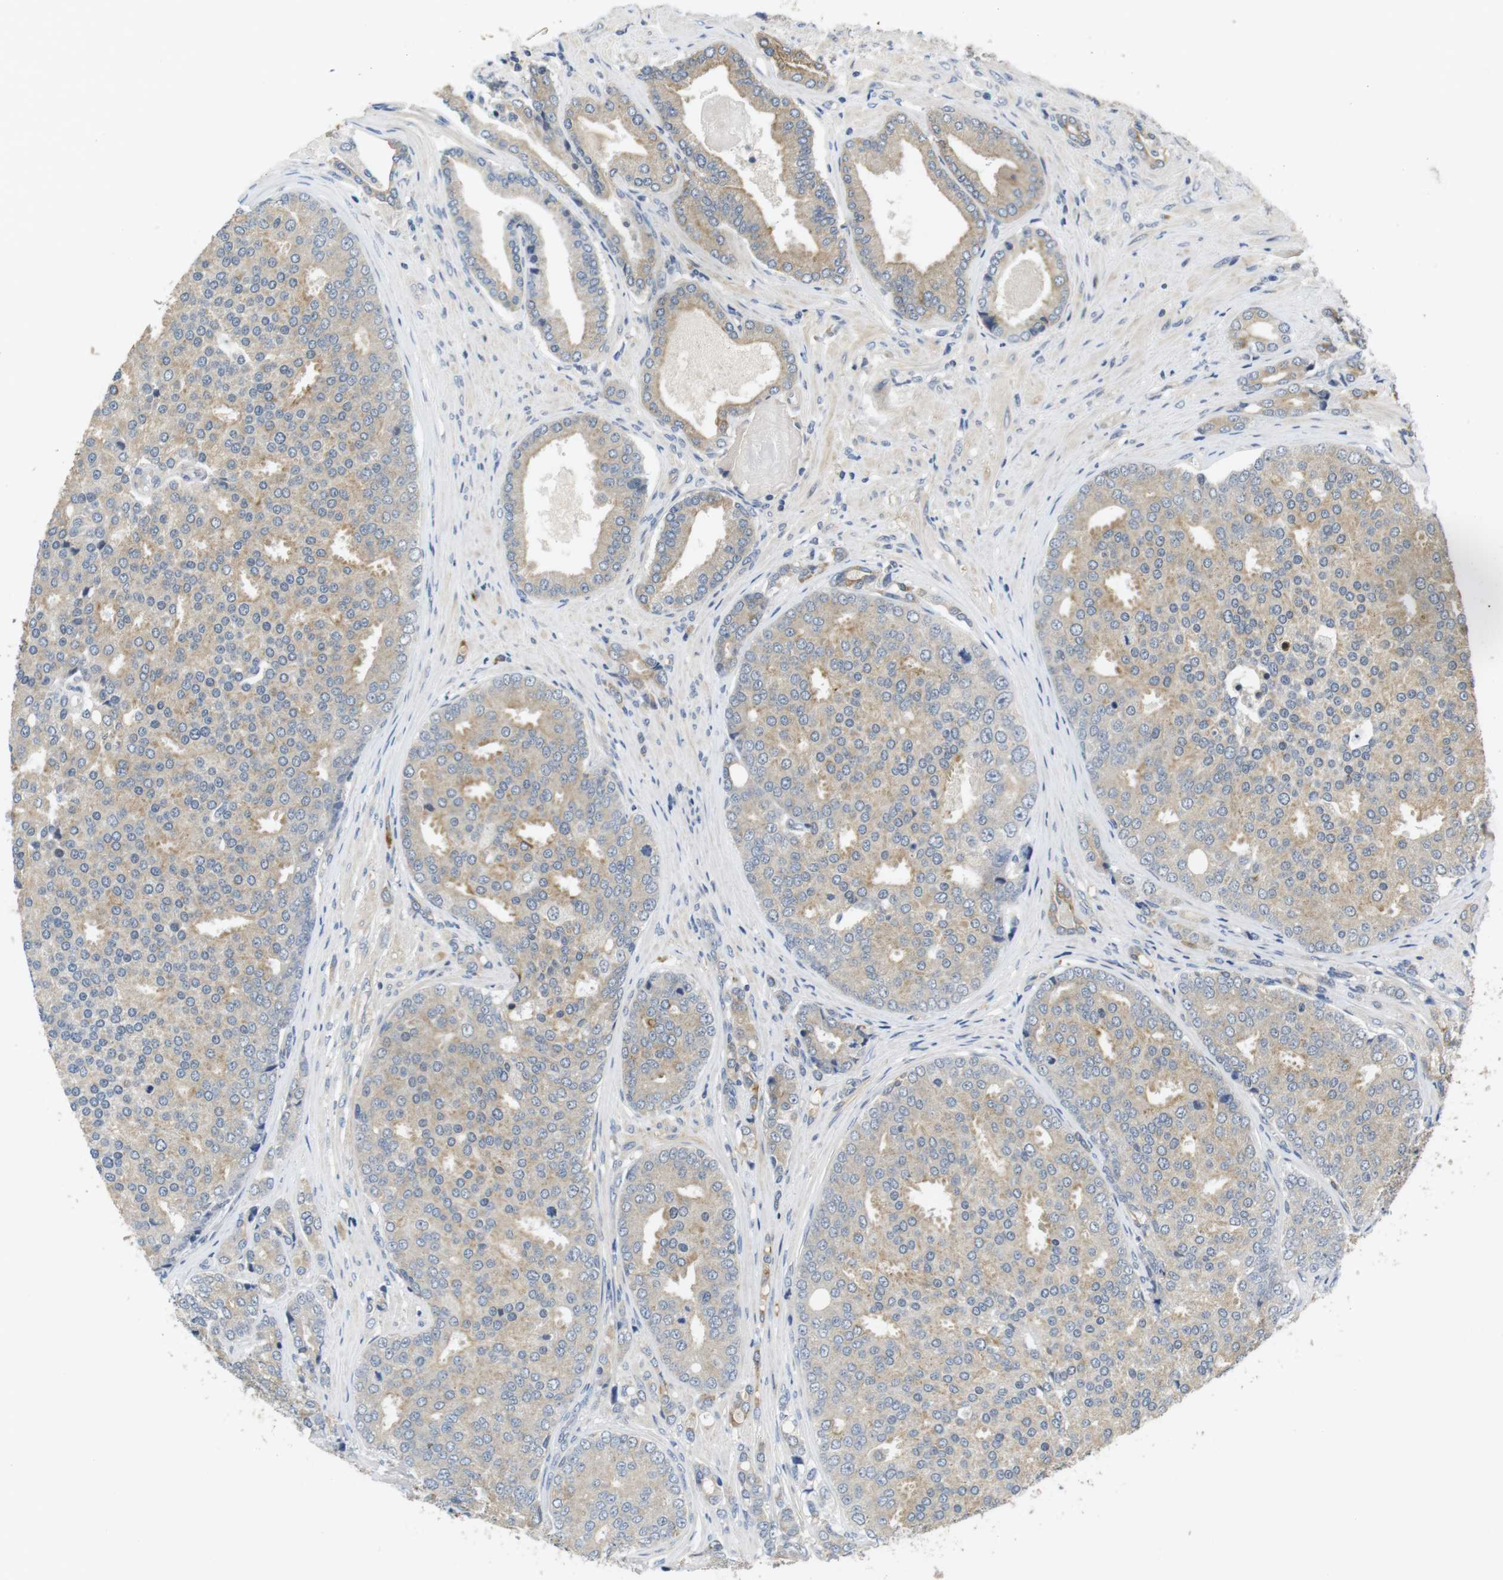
{"staining": {"intensity": "weak", "quantity": ">75%", "location": "cytoplasmic/membranous"}, "tissue": "prostate cancer", "cell_type": "Tumor cells", "image_type": "cancer", "snomed": [{"axis": "morphology", "description": "Adenocarcinoma, High grade"}, {"axis": "topography", "description": "Prostate"}], "caption": "Protein staining of prostate adenocarcinoma (high-grade) tissue reveals weak cytoplasmic/membranous expression in about >75% of tumor cells.", "gene": "ADGRL3", "patient": {"sex": "male", "age": 50}}